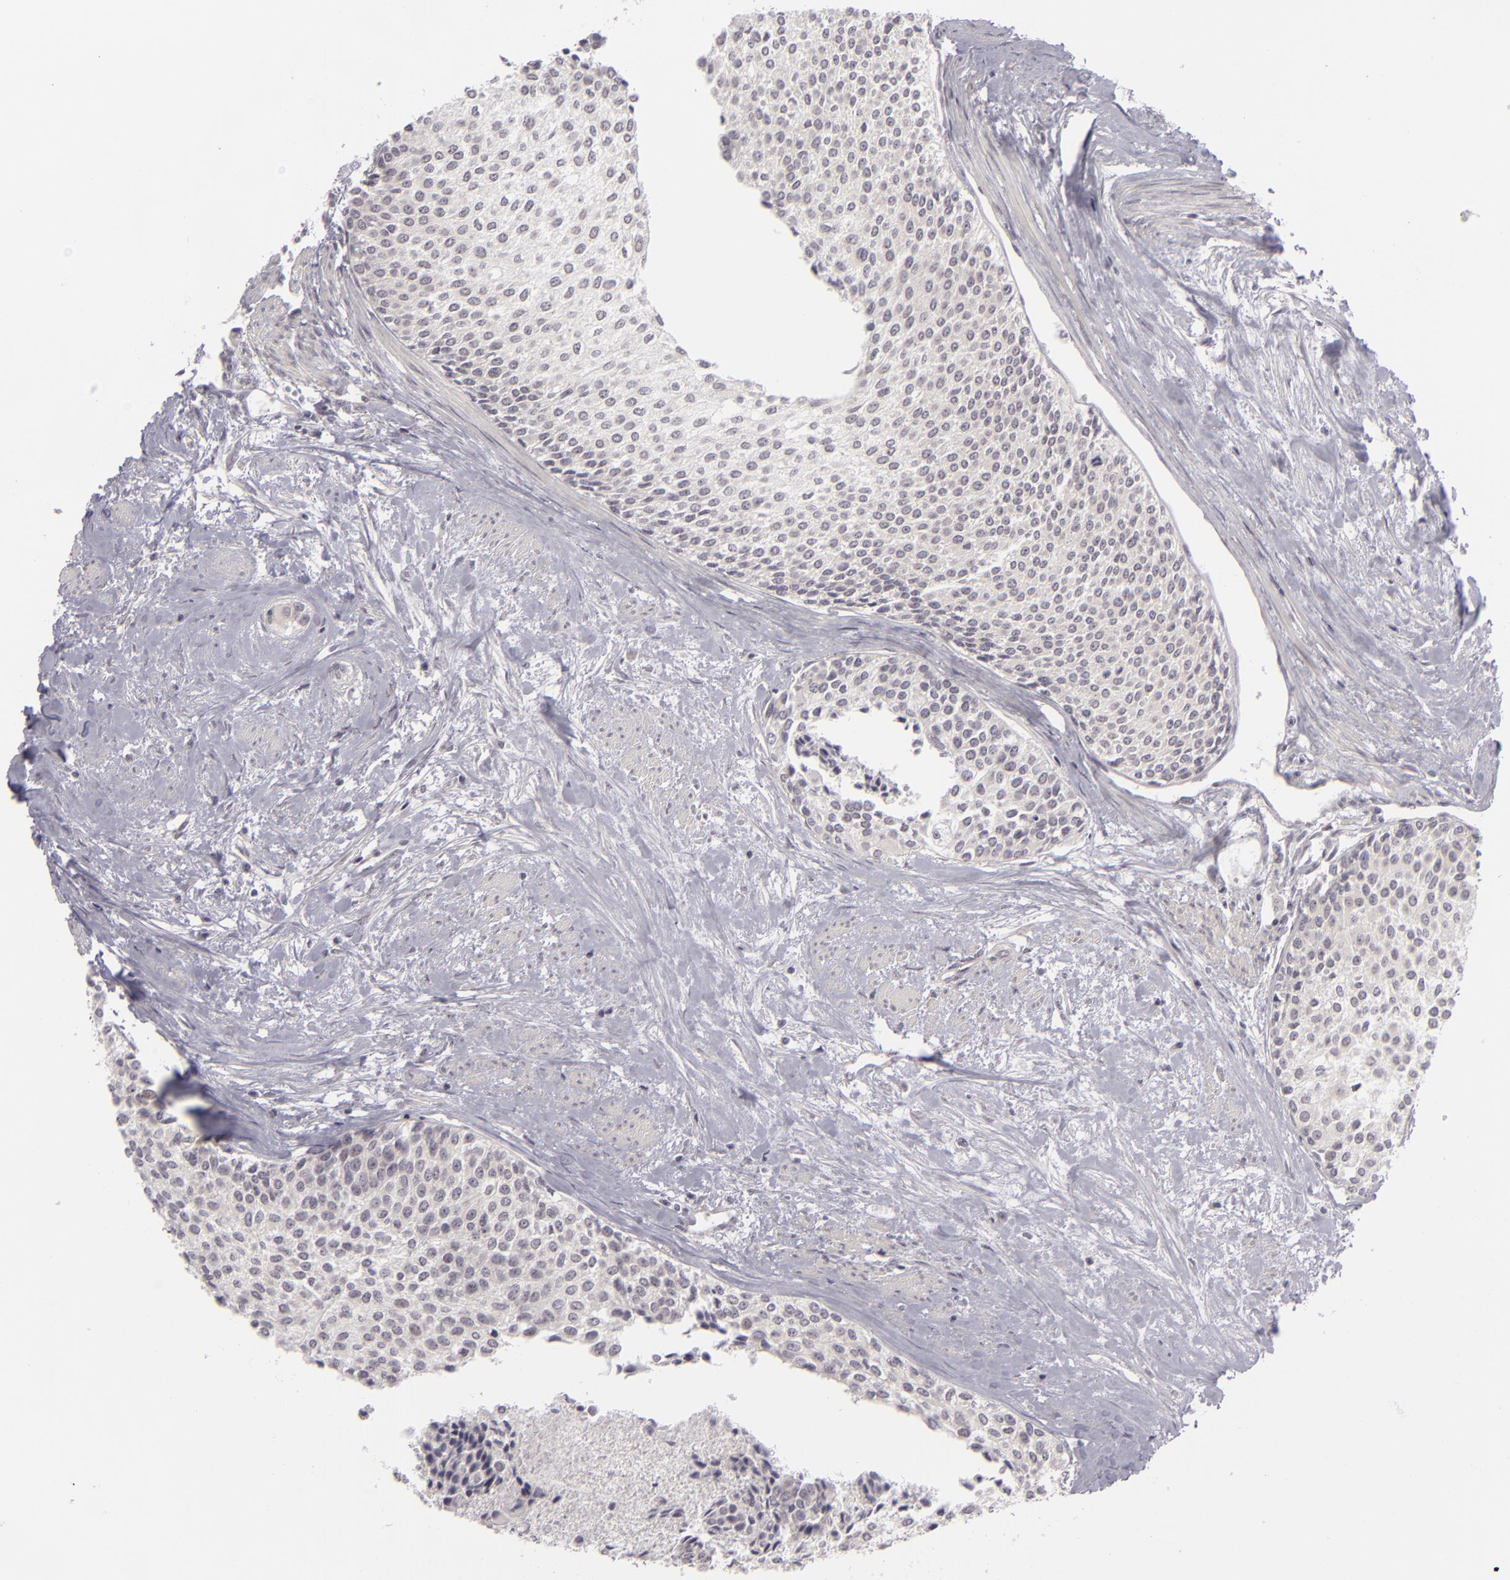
{"staining": {"intensity": "negative", "quantity": "none", "location": "none"}, "tissue": "urothelial cancer", "cell_type": "Tumor cells", "image_type": "cancer", "snomed": [{"axis": "morphology", "description": "Urothelial carcinoma, Low grade"}, {"axis": "topography", "description": "Urinary bladder"}], "caption": "Tumor cells show no significant positivity in urothelial cancer.", "gene": "DLG3", "patient": {"sex": "female", "age": 73}}